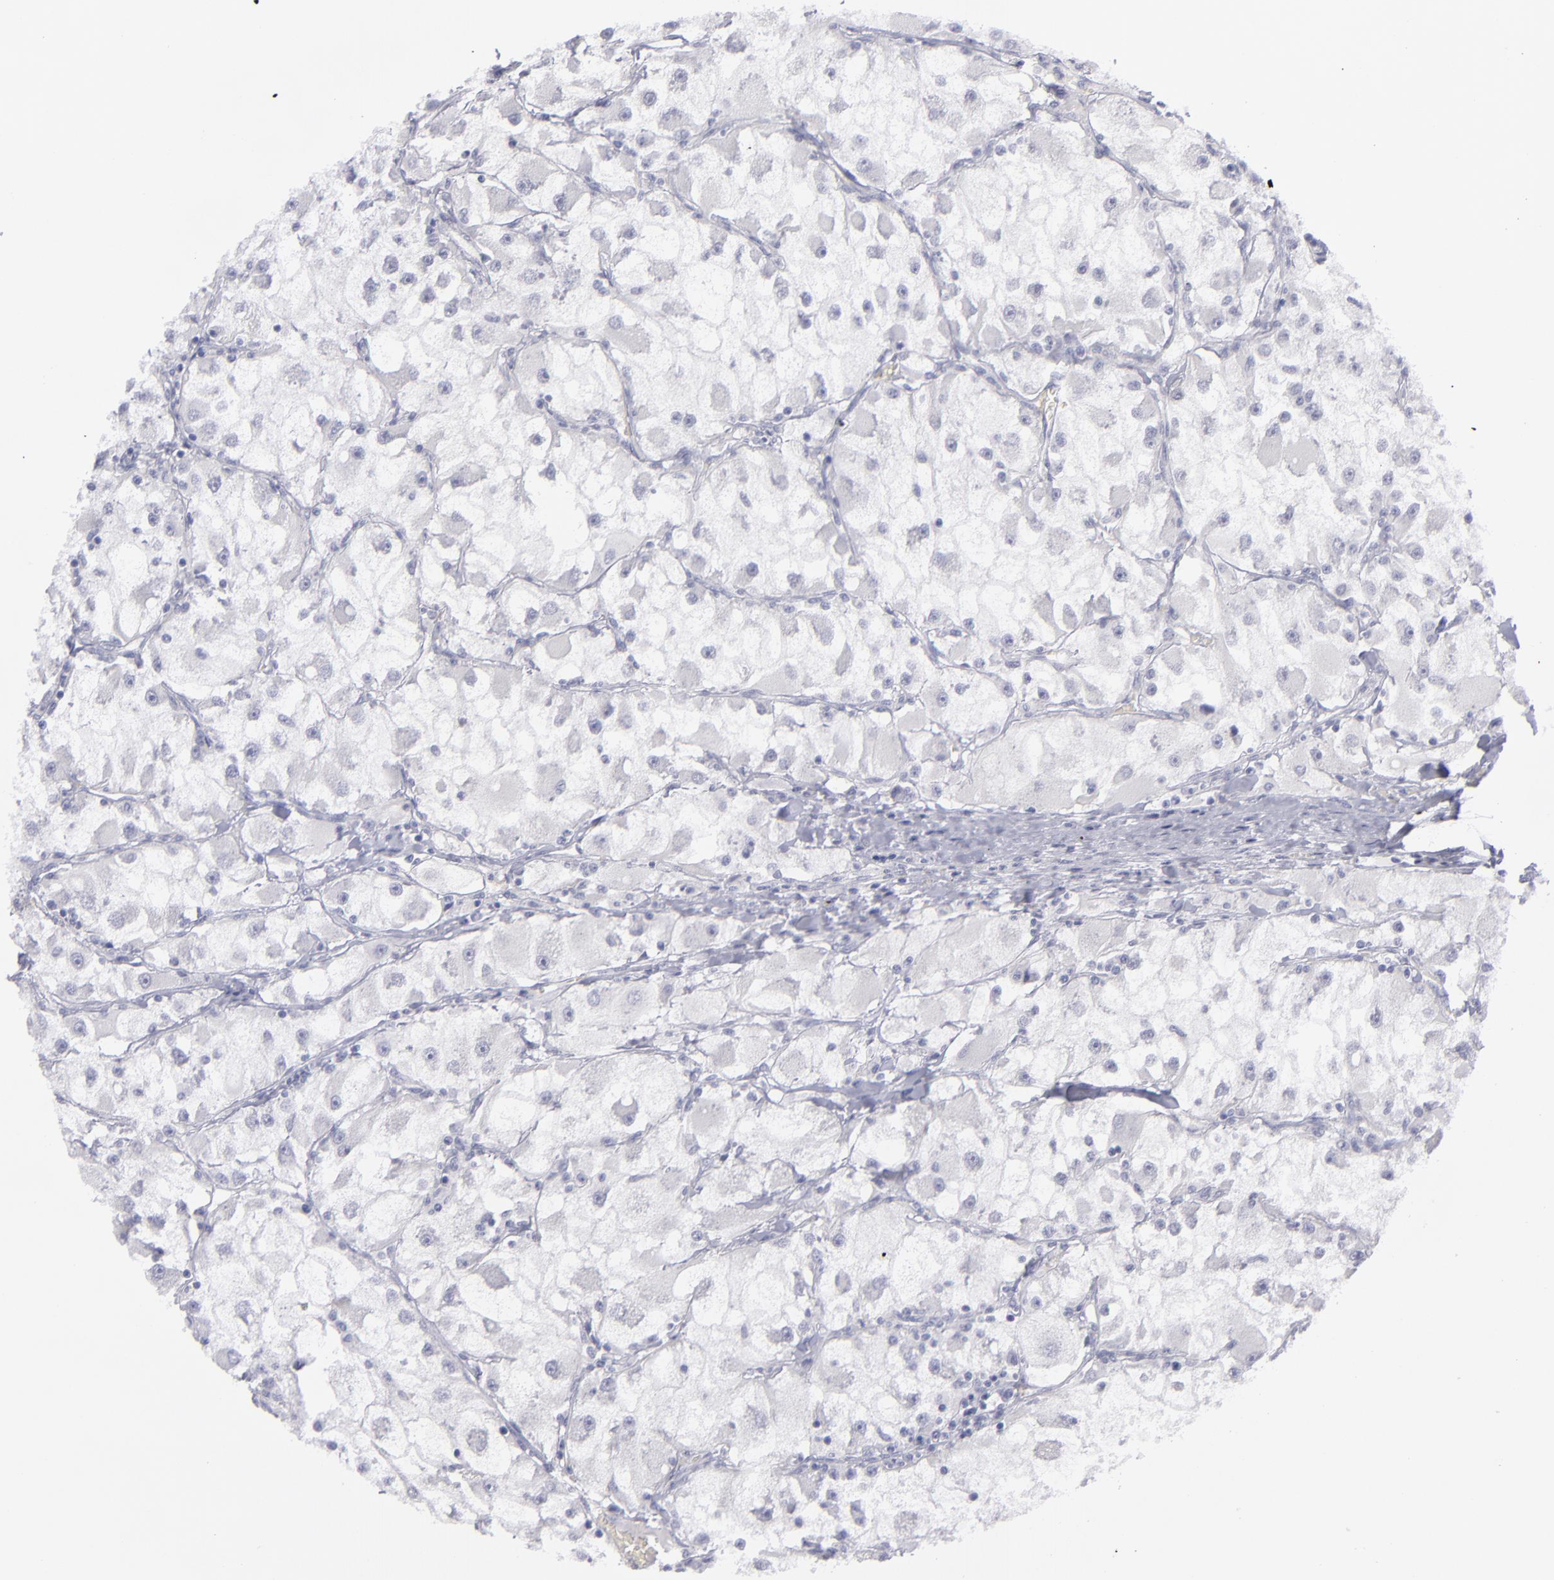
{"staining": {"intensity": "negative", "quantity": "none", "location": "none"}, "tissue": "renal cancer", "cell_type": "Tumor cells", "image_type": "cancer", "snomed": [{"axis": "morphology", "description": "Adenocarcinoma, NOS"}, {"axis": "topography", "description": "Kidney"}], "caption": "Tumor cells are negative for brown protein staining in renal adenocarcinoma.", "gene": "MYH11", "patient": {"sex": "female", "age": 73}}